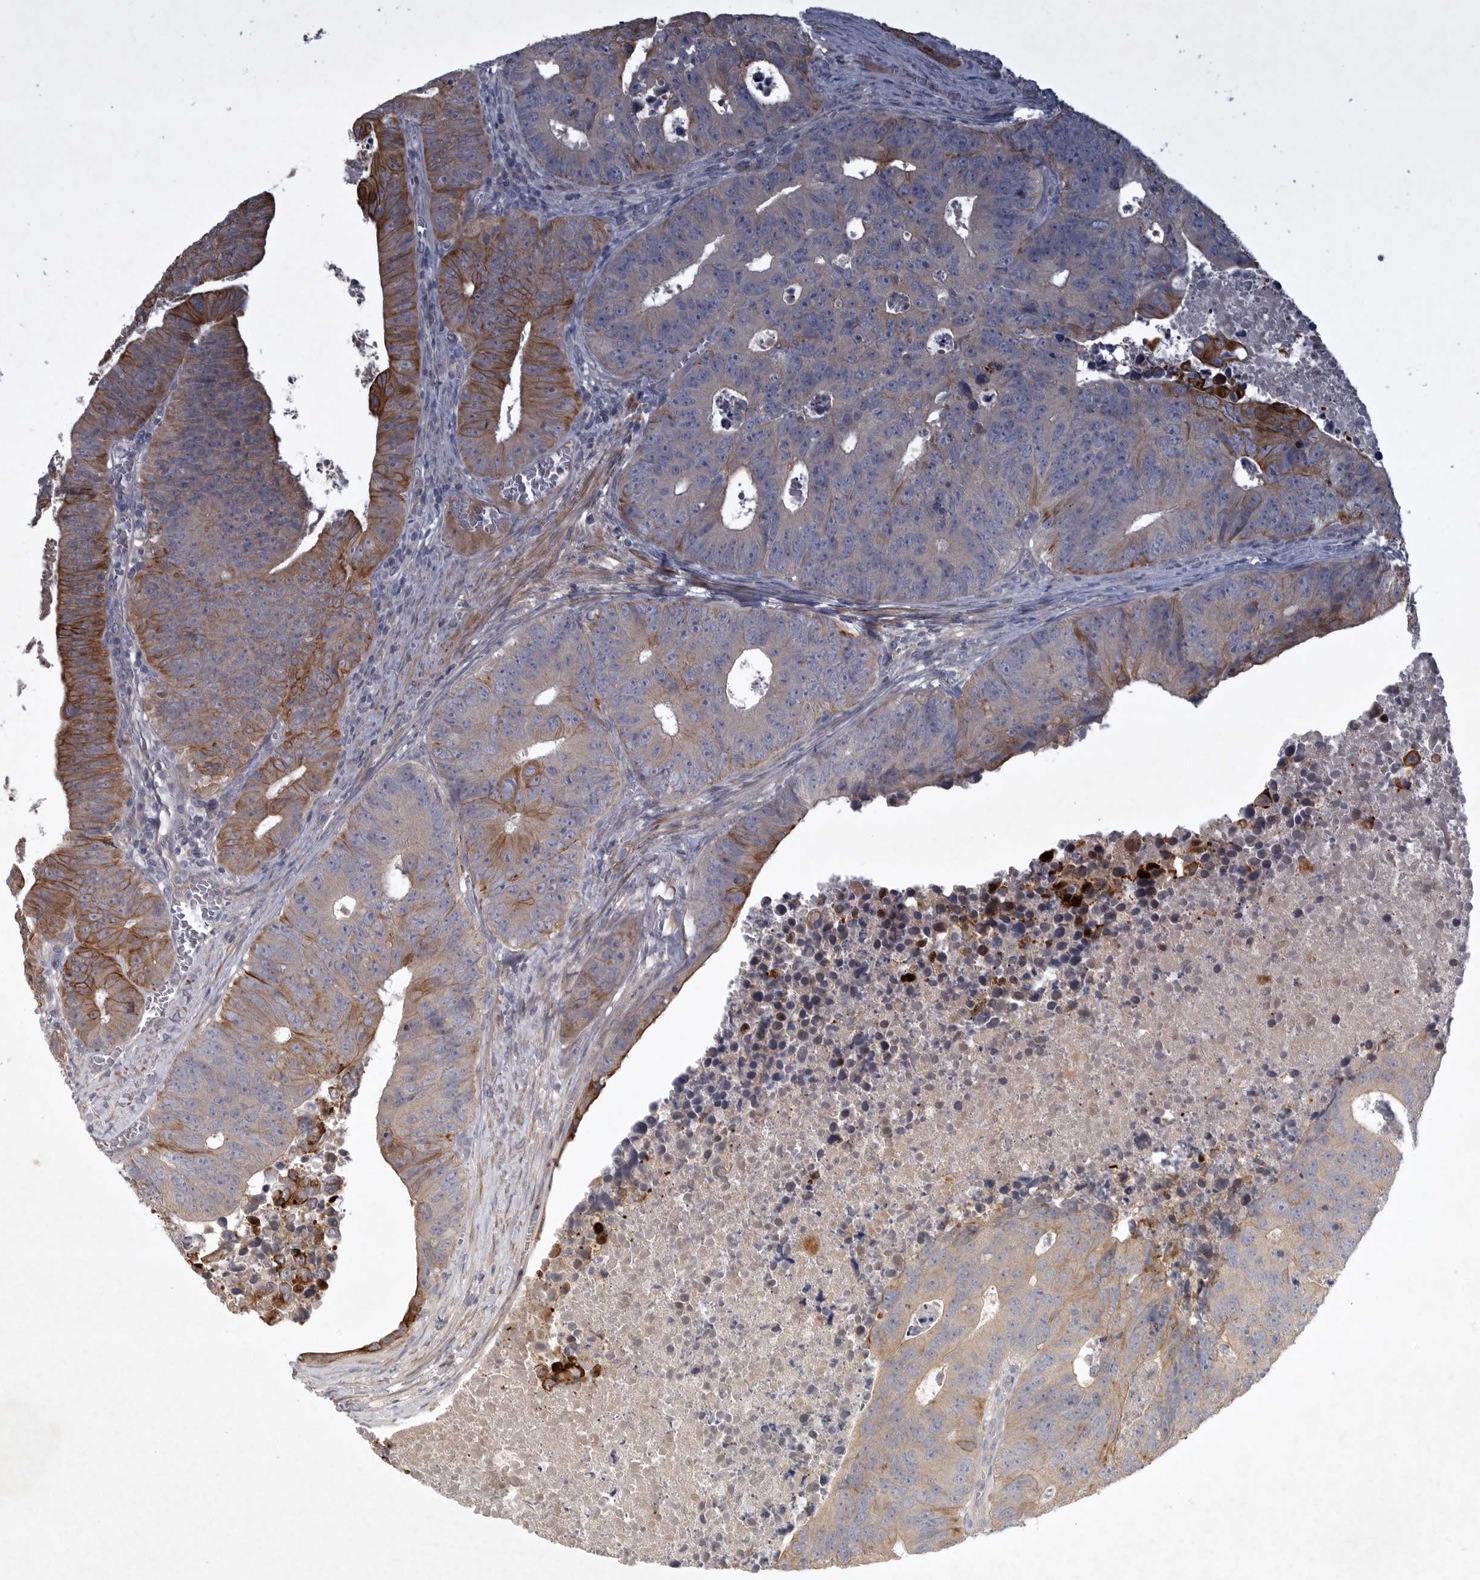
{"staining": {"intensity": "moderate", "quantity": "25%-75%", "location": "cytoplasmic/membranous"}, "tissue": "colorectal cancer", "cell_type": "Tumor cells", "image_type": "cancer", "snomed": [{"axis": "morphology", "description": "Adenocarcinoma, NOS"}, {"axis": "topography", "description": "Colon"}], "caption": "Protein analysis of colorectal cancer (adenocarcinoma) tissue demonstrates moderate cytoplasmic/membranous positivity in approximately 25%-75% of tumor cells.", "gene": "BZW2", "patient": {"sex": "male", "age": 87}}